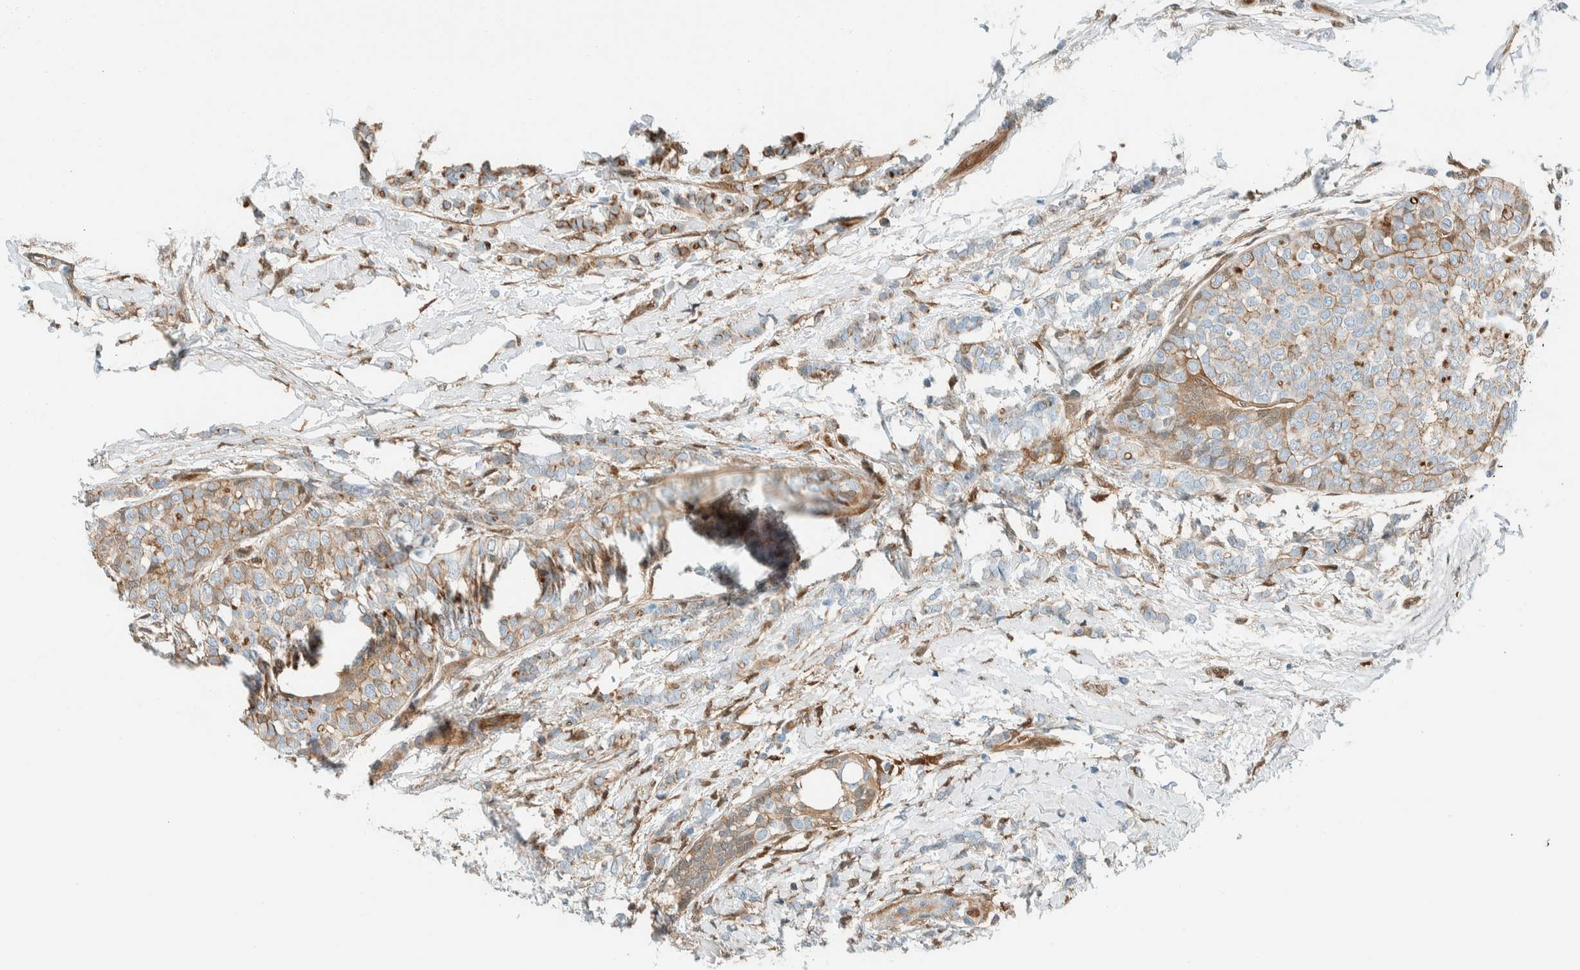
{"staining": {"intensity": "moderate", "quantity": "25%-75%", "location": "cytoplasmic/membranous"}, "tissue": "breast cancer", "cell_type": "Tumor cells", "image_type": "cancer", "snomed": [{"axis": "morphology", "description": "Lobular carcinoma"}, {"axis": "topography", "description": "Breast"}], "caption": "Immunohistochemical staining of human breast cancer reveals medium levels of moderate cytoplasmic/membranous staining in about 25%-75% of tumor cells. (DAB IHC, brown staining for protein, blue staining for nuclei).", "gene": "NXN", "patient": {"sex": "female", "age": 50}}